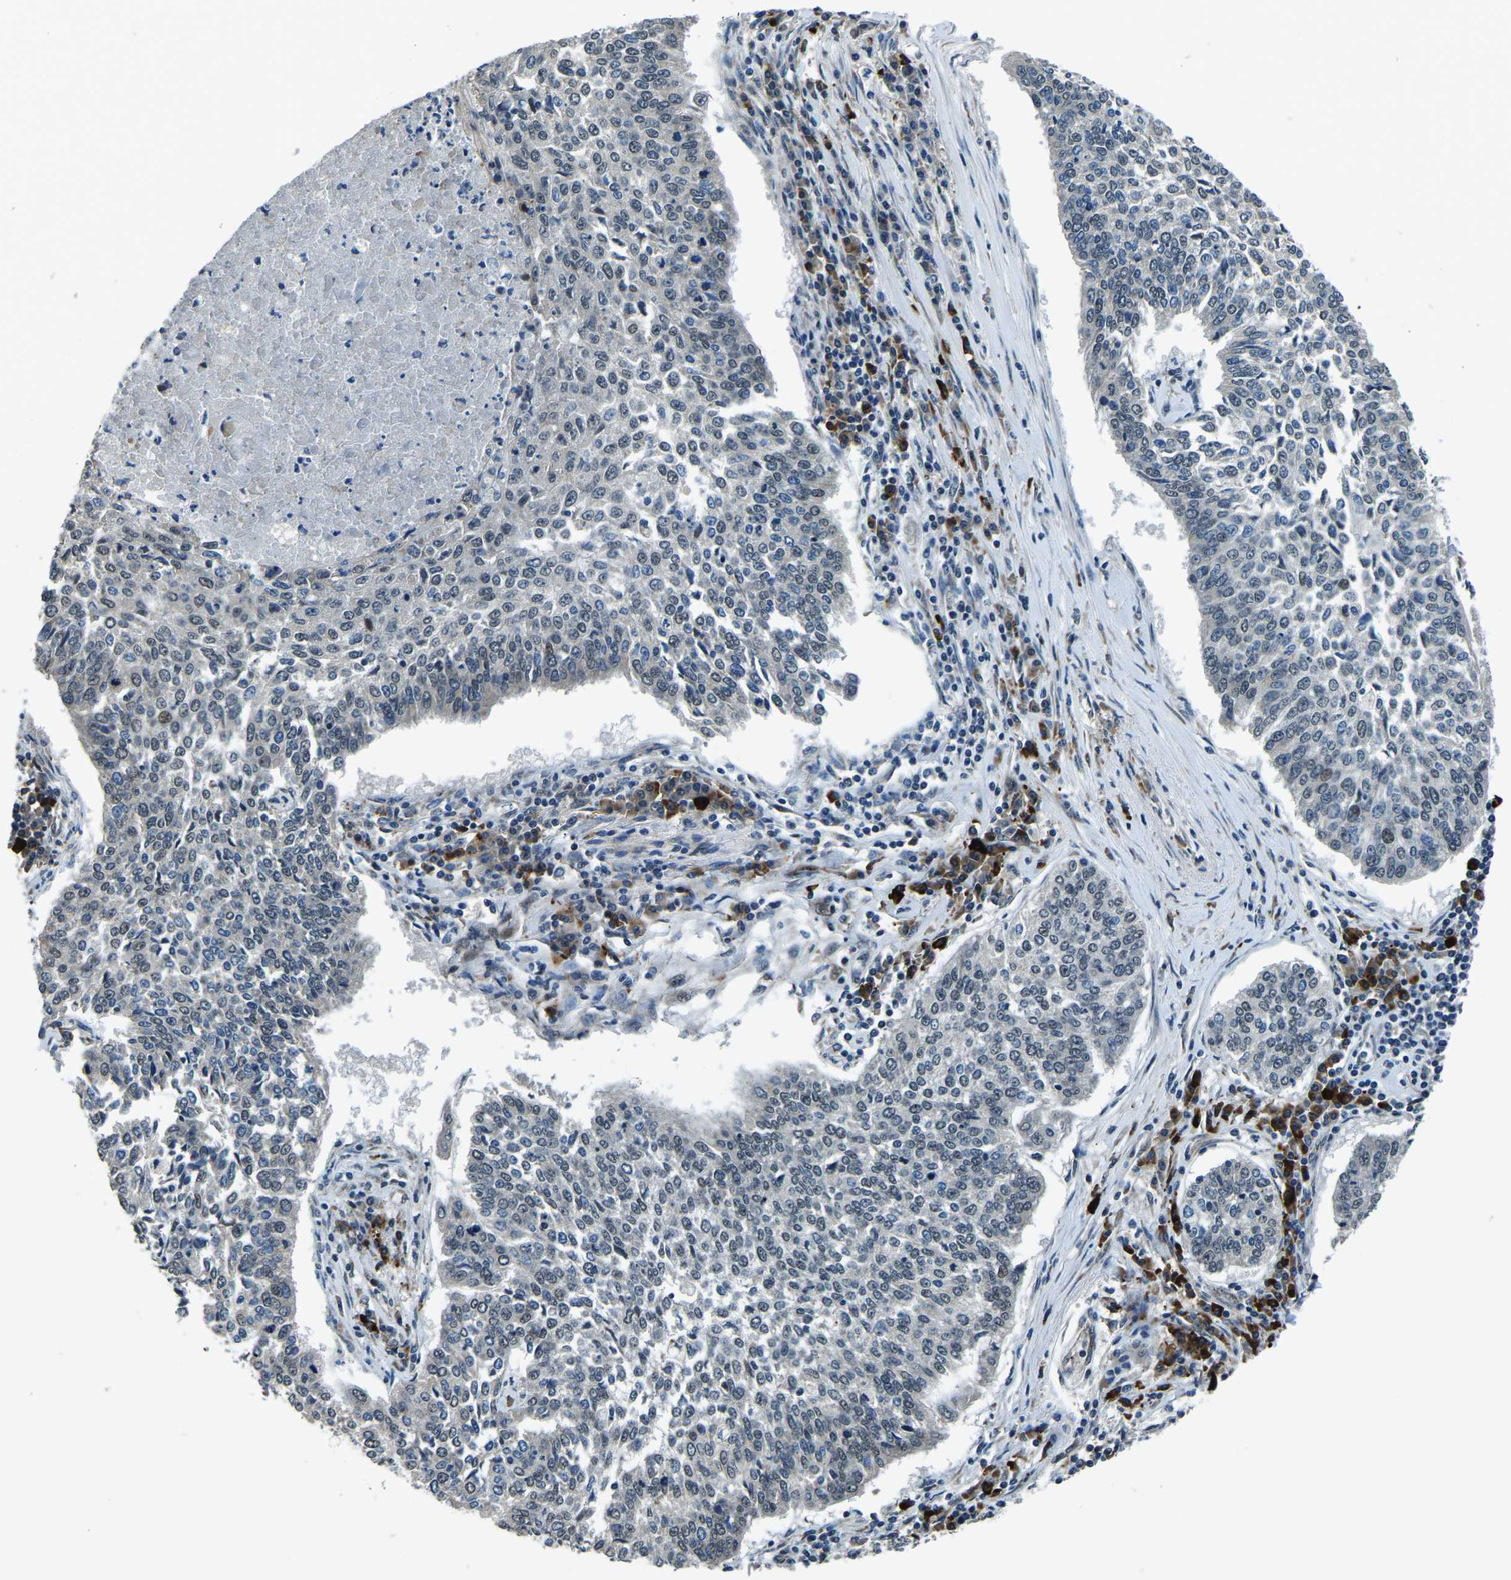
{"staining": {"intensity": "weak", "quantity": "<25%", "location": "nuclear"}, "tissue": "lung cancer", "cell_type": "Tumor cells", "image_type": "cancer", "snomed": [{"axis": "morphology", "description": "Normal tissue, NOS"}, {"axis": "morphology", "description": "Squamous cell carcinoma, NOS"}, {"axis": "topography", "description": "Cartilage tissue"}, {"axis": "topography", "description": "Bronchus"}, {"axis": "topography", "description": "Lung"}], "caption": "Lung cancer was stained to show a protein in brown. There is no significant staining in tumor cells.", "gene": "ING2", "patient": {"sex": "female", "age": 49}}